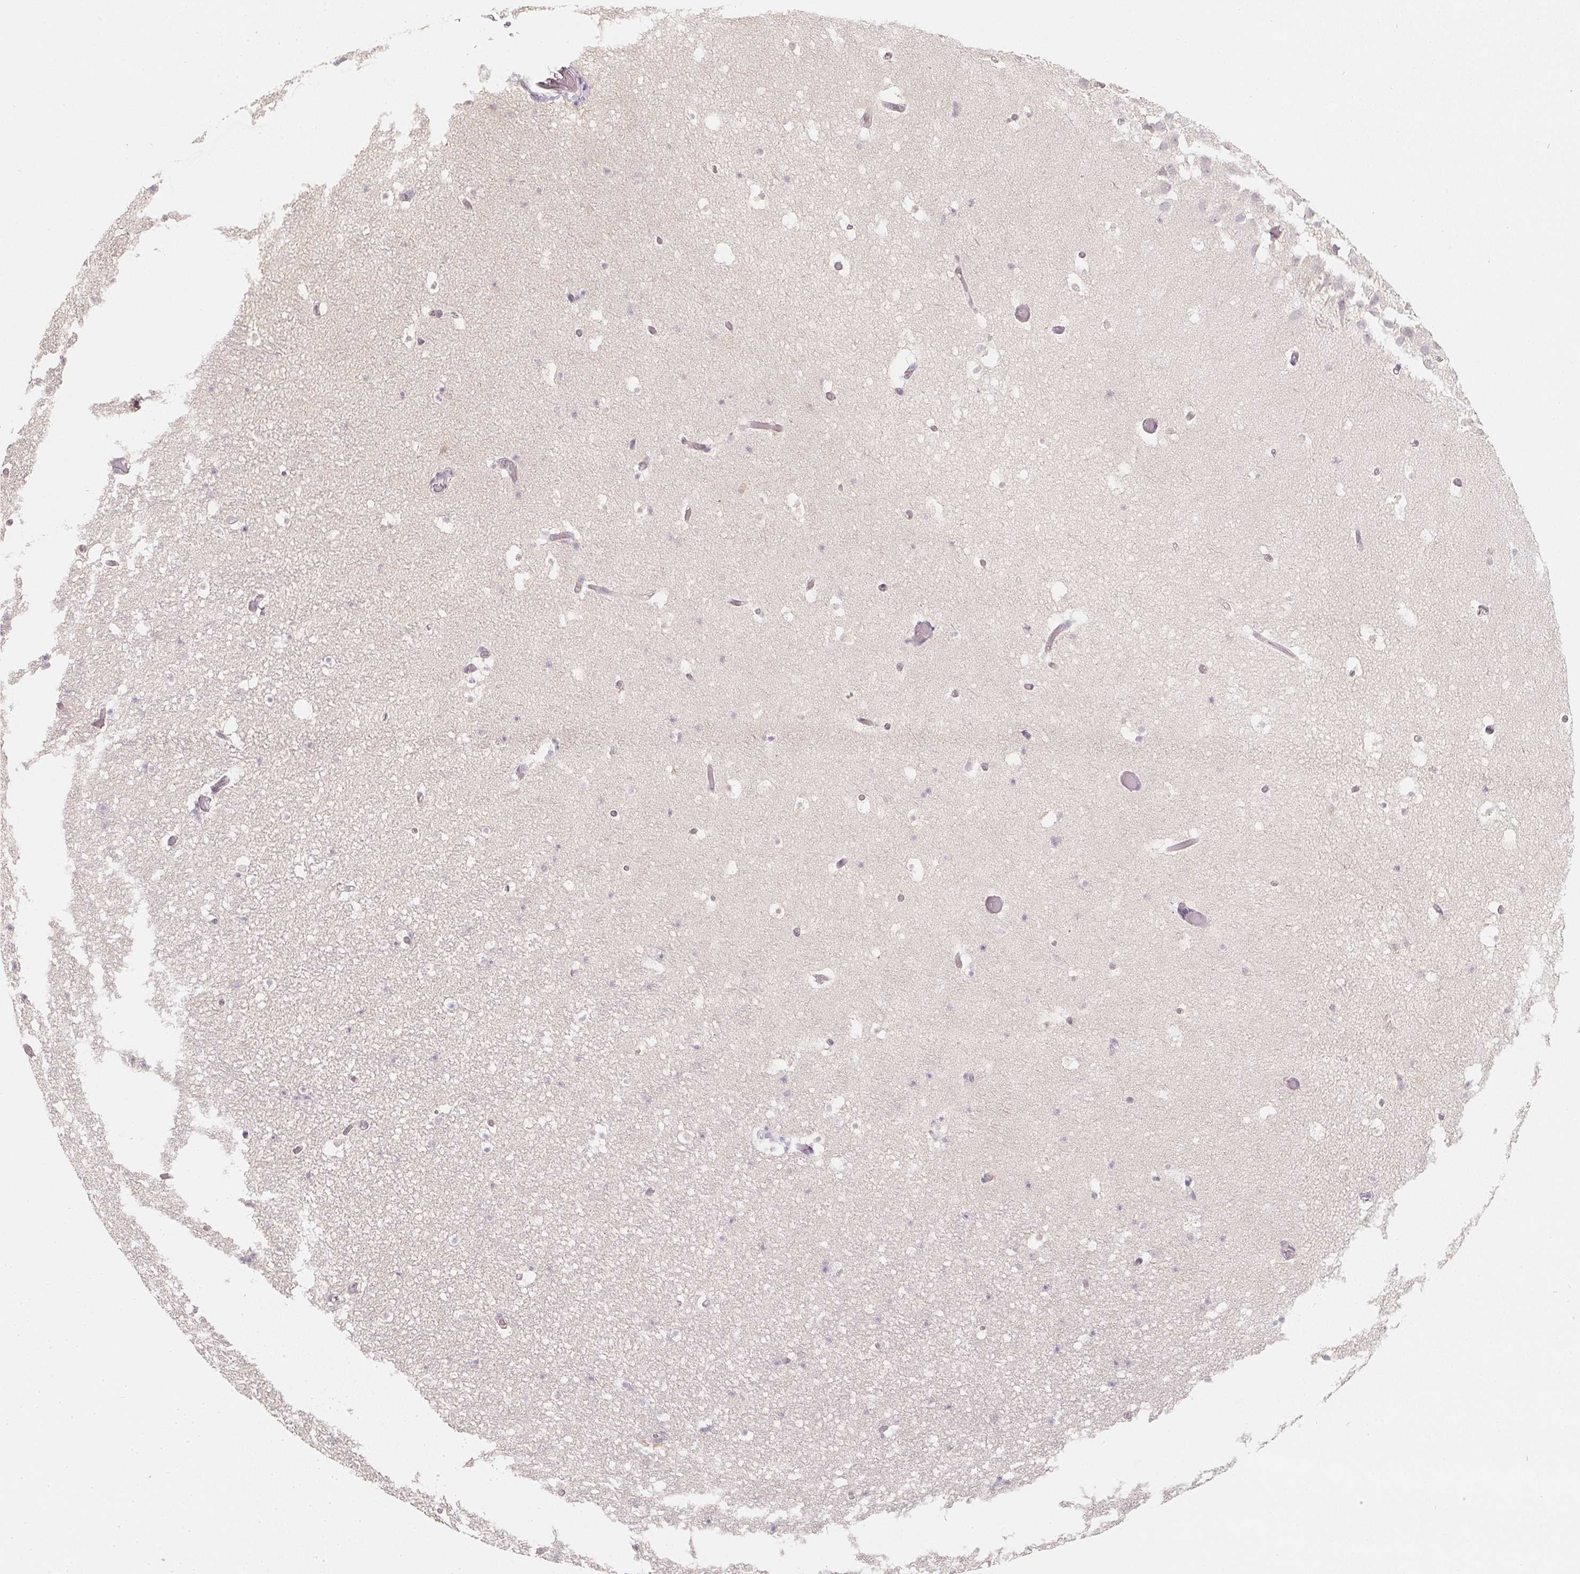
{"staining": {"intensity": "negative", "quantity": "none", "location": "none"}, "tissue": "hippocampus", "cell_type": "Glial cells", "image_type": "normal", "snomed": [{"axis": "morphology", "description": "Normal tissue, NOS"}, {"axis": "topography", "description": "Hippocampus"}], "caption": "High magnification brightfield microscopy of unremarkable hippocampus stained with DAB (brown) and counterstained with hematoxylin (blue): glial cells show no significant expression.", "gene": "SOAT1", "patient": {"sex": "male", "age": 26}}